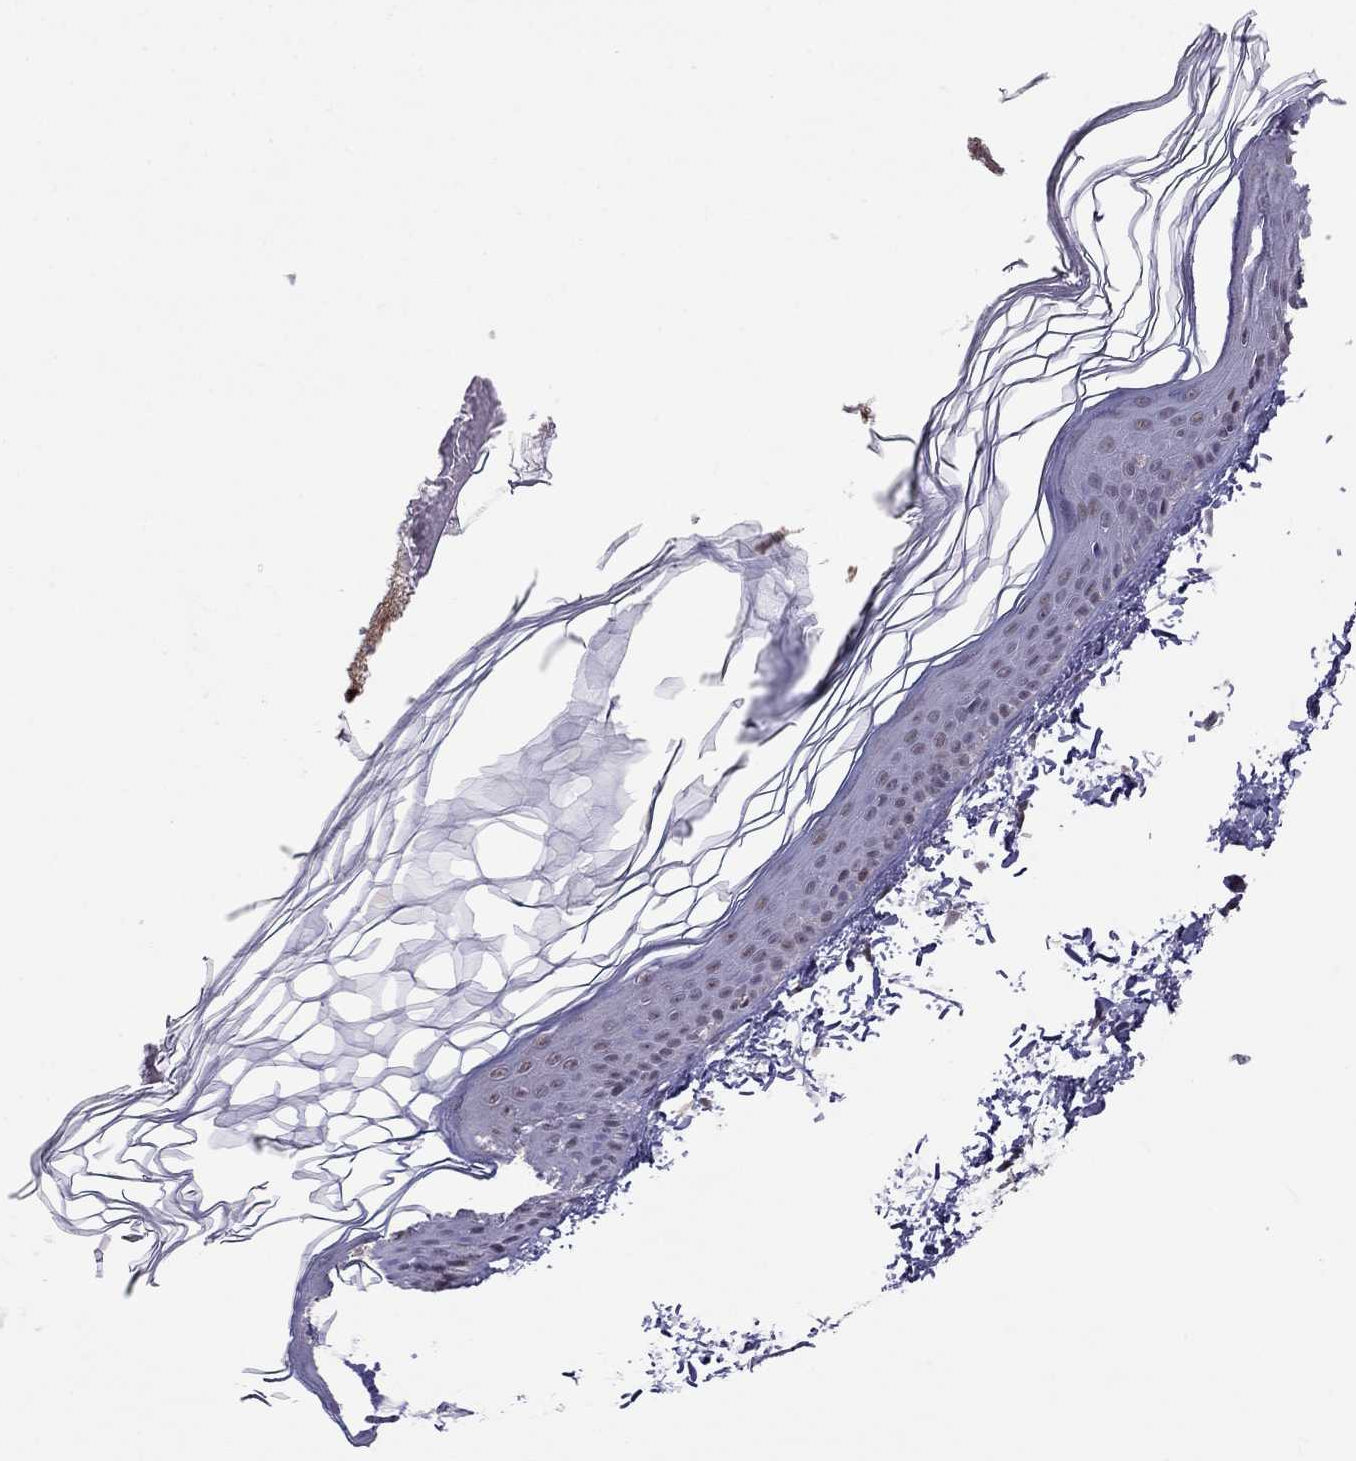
{"staining": {"intensity": "negative", "quantity": "none", "location": "none"}, "tissue": "skin", "cell_type": "Fibroblasts", "image_type": "normal", "snomed": [{"axis": "morphology", "description": "Normal tissue, NOS"}, {"axis": "topography", "description": "Skin"}], "caption": "IHC photomicrograph of unremarkable skin: human skin stained with DAB demonstrates no significant protein staining in fibroblasts.", "gene": "LRRC39", "patient": {"sex": "female", "age": 62}}